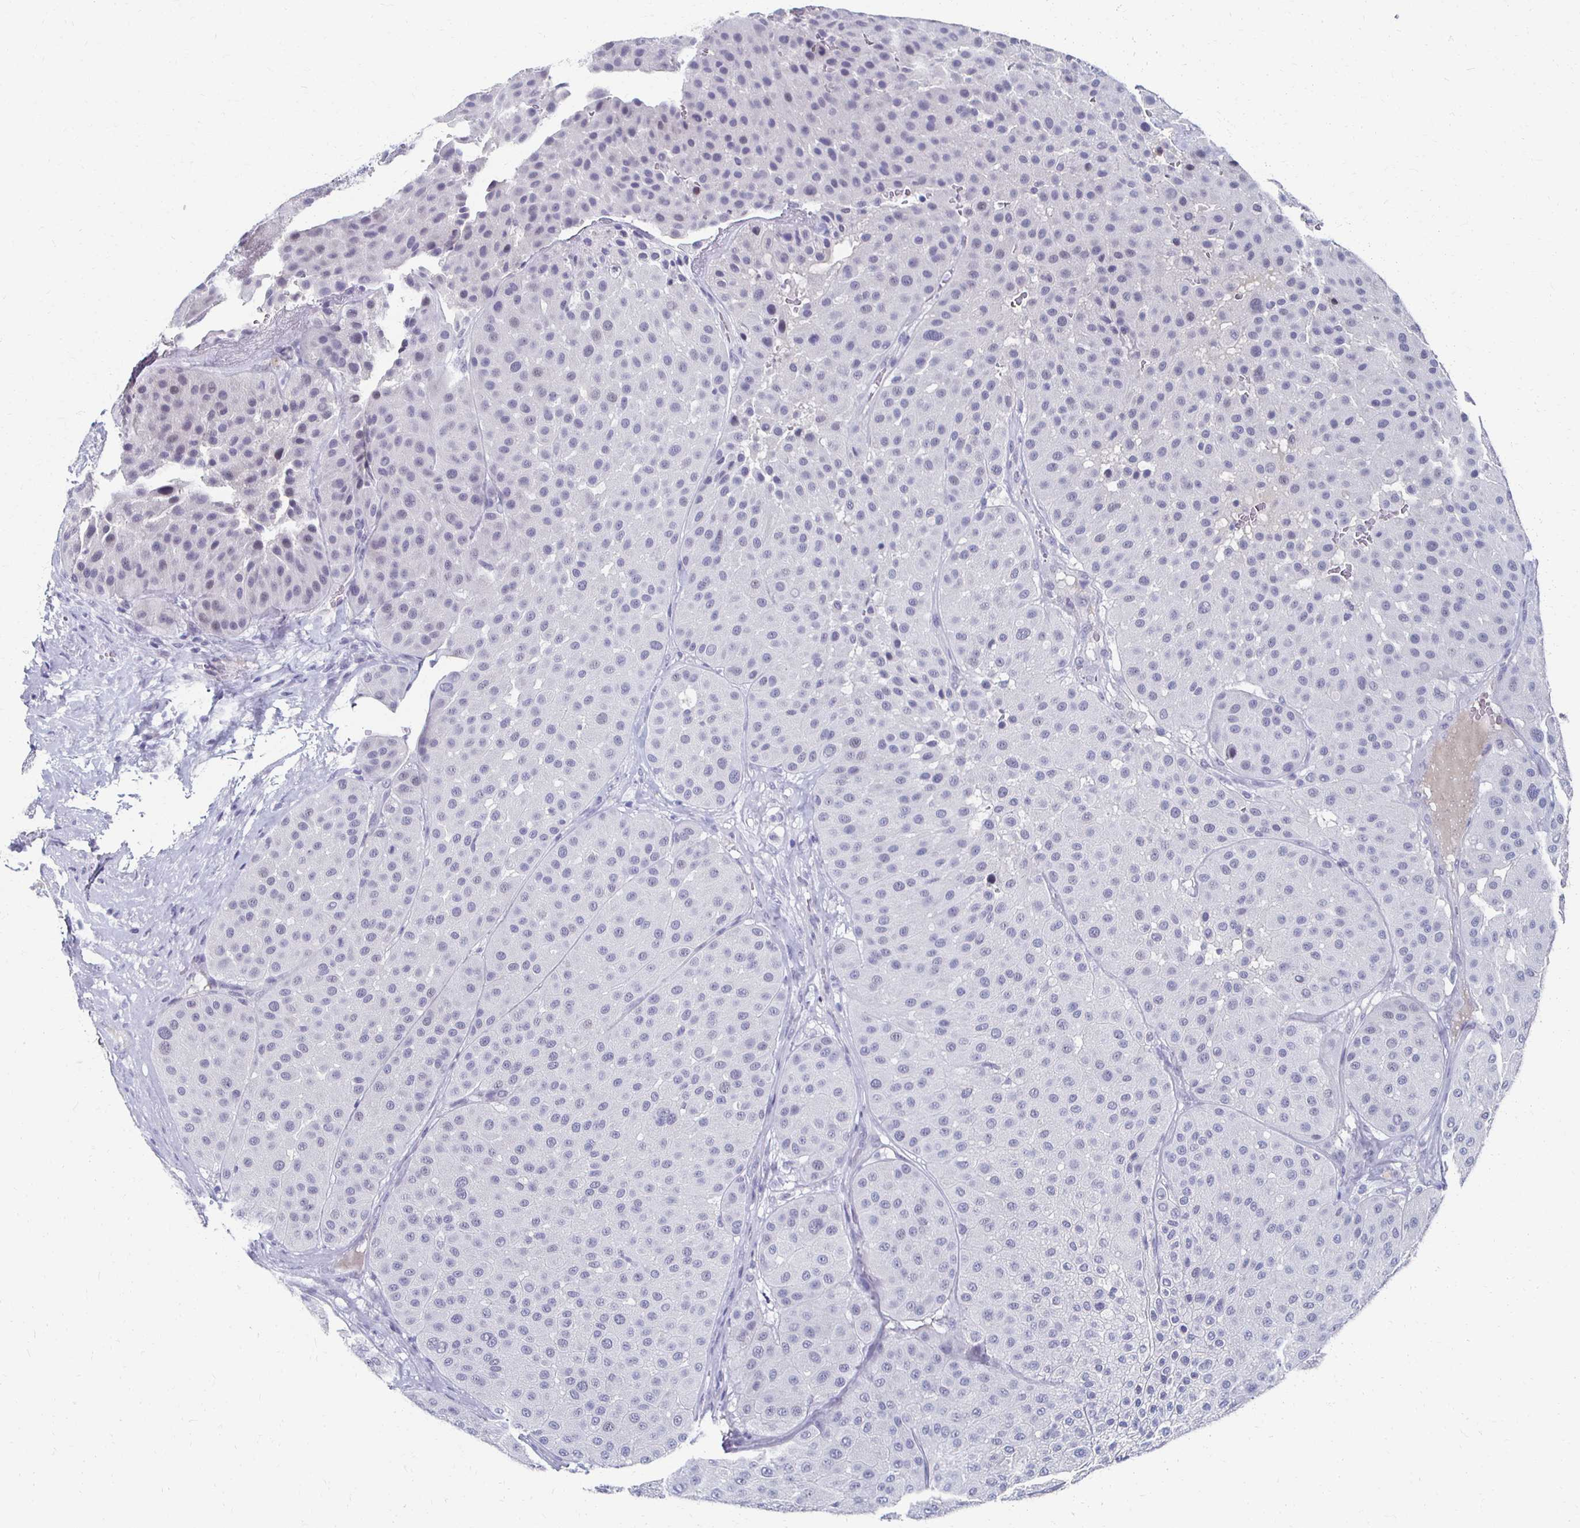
{"staining": {"intensity": "negative", "quantity": "none", "location": "none"}, "tissue": "melanoma", "cell_type": "Tumor cells", "image_type": "cancer", "snomed": [{"axis": "morphology", "description": "Malignant melanoma, Metastatic site"}, {"axis": "topography", "description": "Smooth muscle"}], "caption": "Malignant melanoma (metastatic site) was stained to show a protein in brown. There is no significant positivity in tumor cells.", "gene": "CXCR2", "patient": {"sex": "male", "age": 41}}